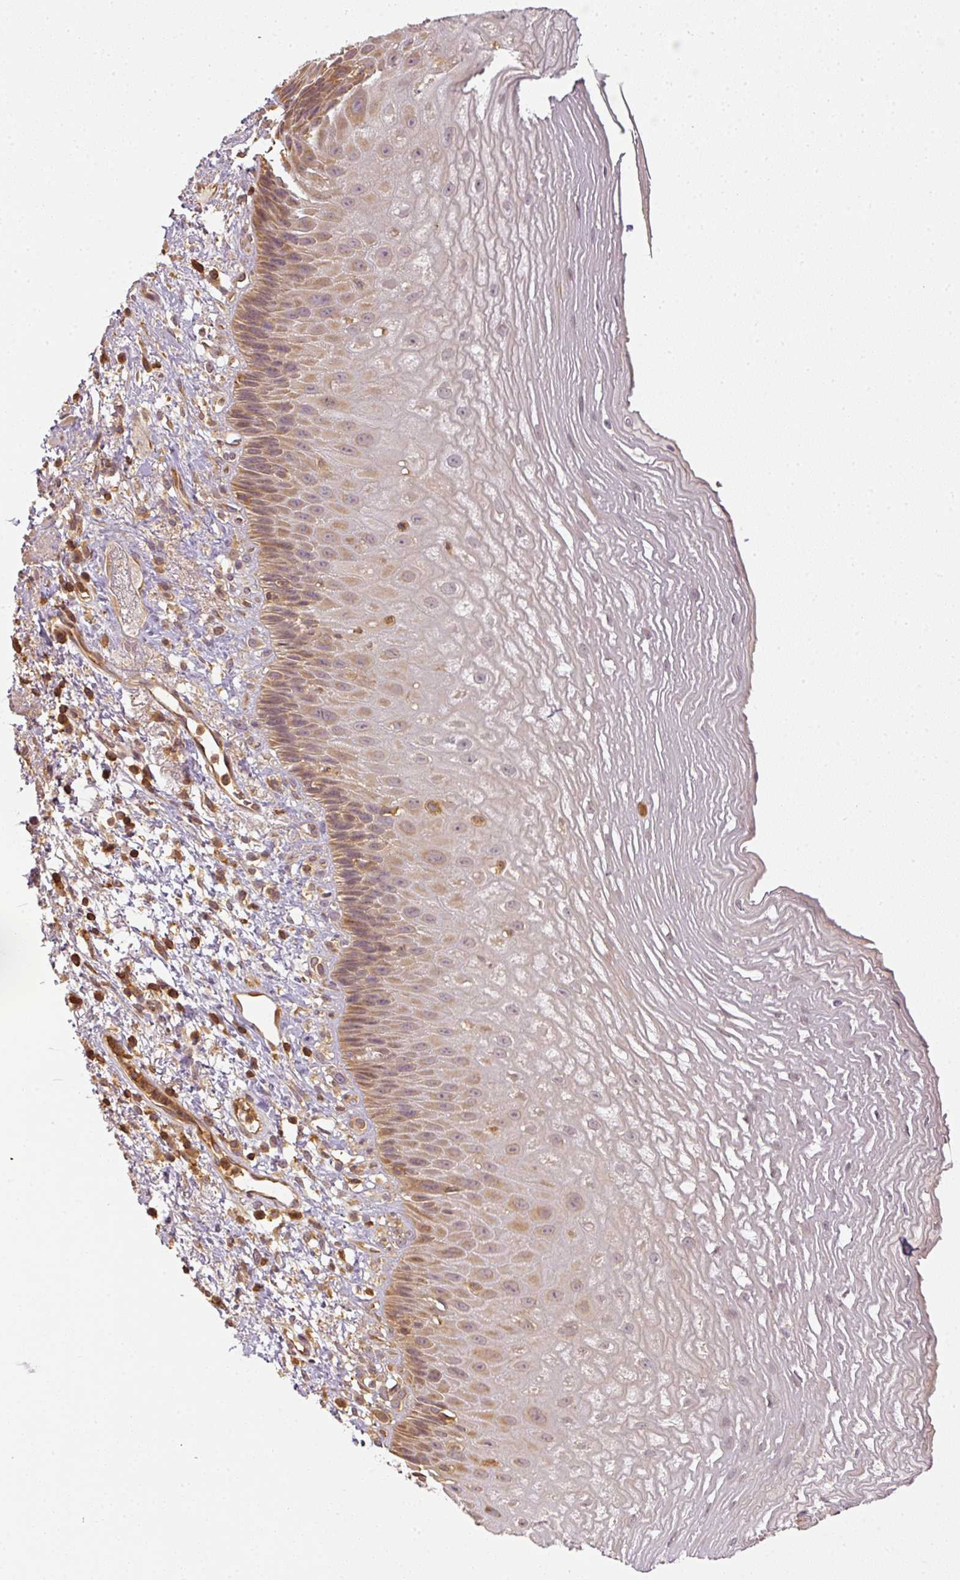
{"staining": {"intensity": "moderate", "quantity": "<25%", "location": "cytoplasmic/membranous,nuclear"}, "tissue": "esophagus", "cell_type": "Squamous epithelial cells", "image_type": "normal", "snomed": [{"axis": "morphology", "description": "Normal tissue, NOS"}, {"axis": "topography", "description": "Esophagus"}], "caption": "Brown immunohistochemical staining in unremarkable human esophagus shows moderate cytoplasmic/membranous,nuclear staining in approximately <25% of squamous epithelial cells.", "gene": "TCL1B", "patient": {"sex": "male", "age": 60}}